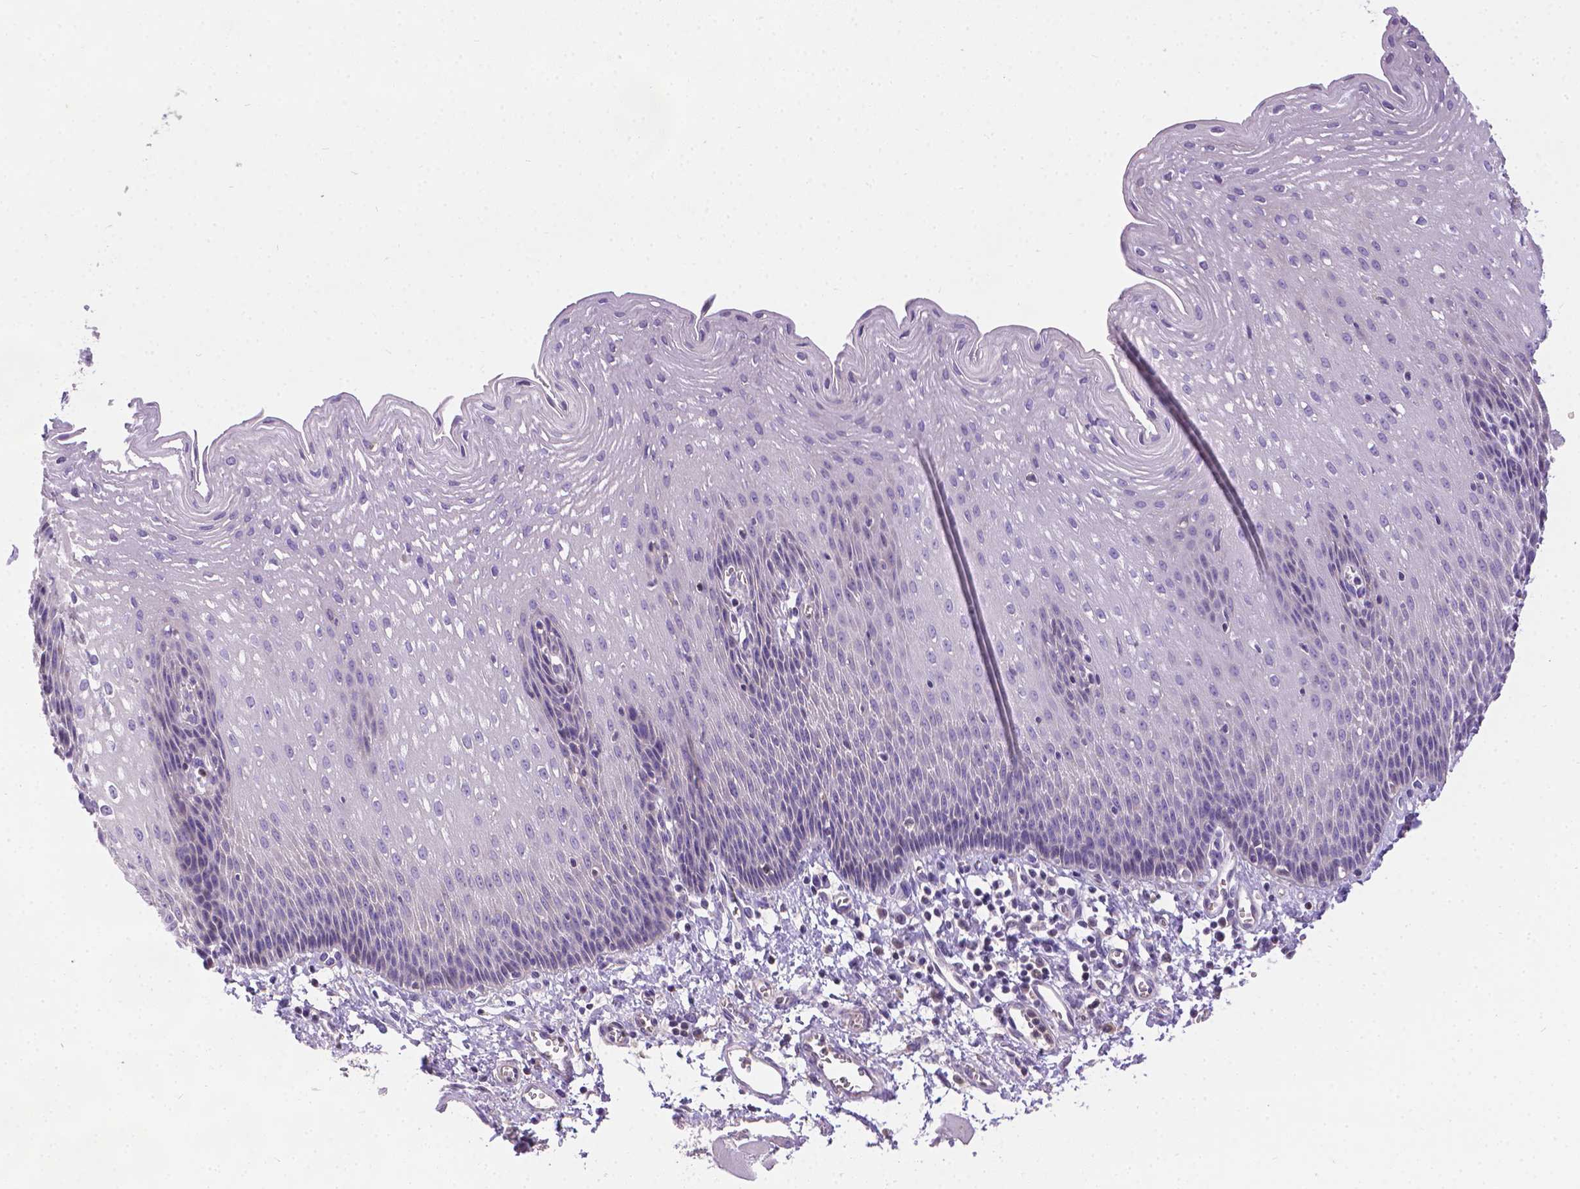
{"staining": {"intensity": "negative", "quantity": "none", "location": "none"}, "tissue": "esophagus", "cell_type": "Squamous epithelial cells", "image_type": "normal", "snomed": [{"axis": "morphology", "description": "Normal tissue, NOS"}, {"axis": "topography", "description": "Esophagus"}], "caption": "Immunohistochemical staining of normal esophagus demonstrates no significant staining in squamous epithelial cells.", "gene": "TM4SF18", "patient": {"sex": "female", "age": 64}}